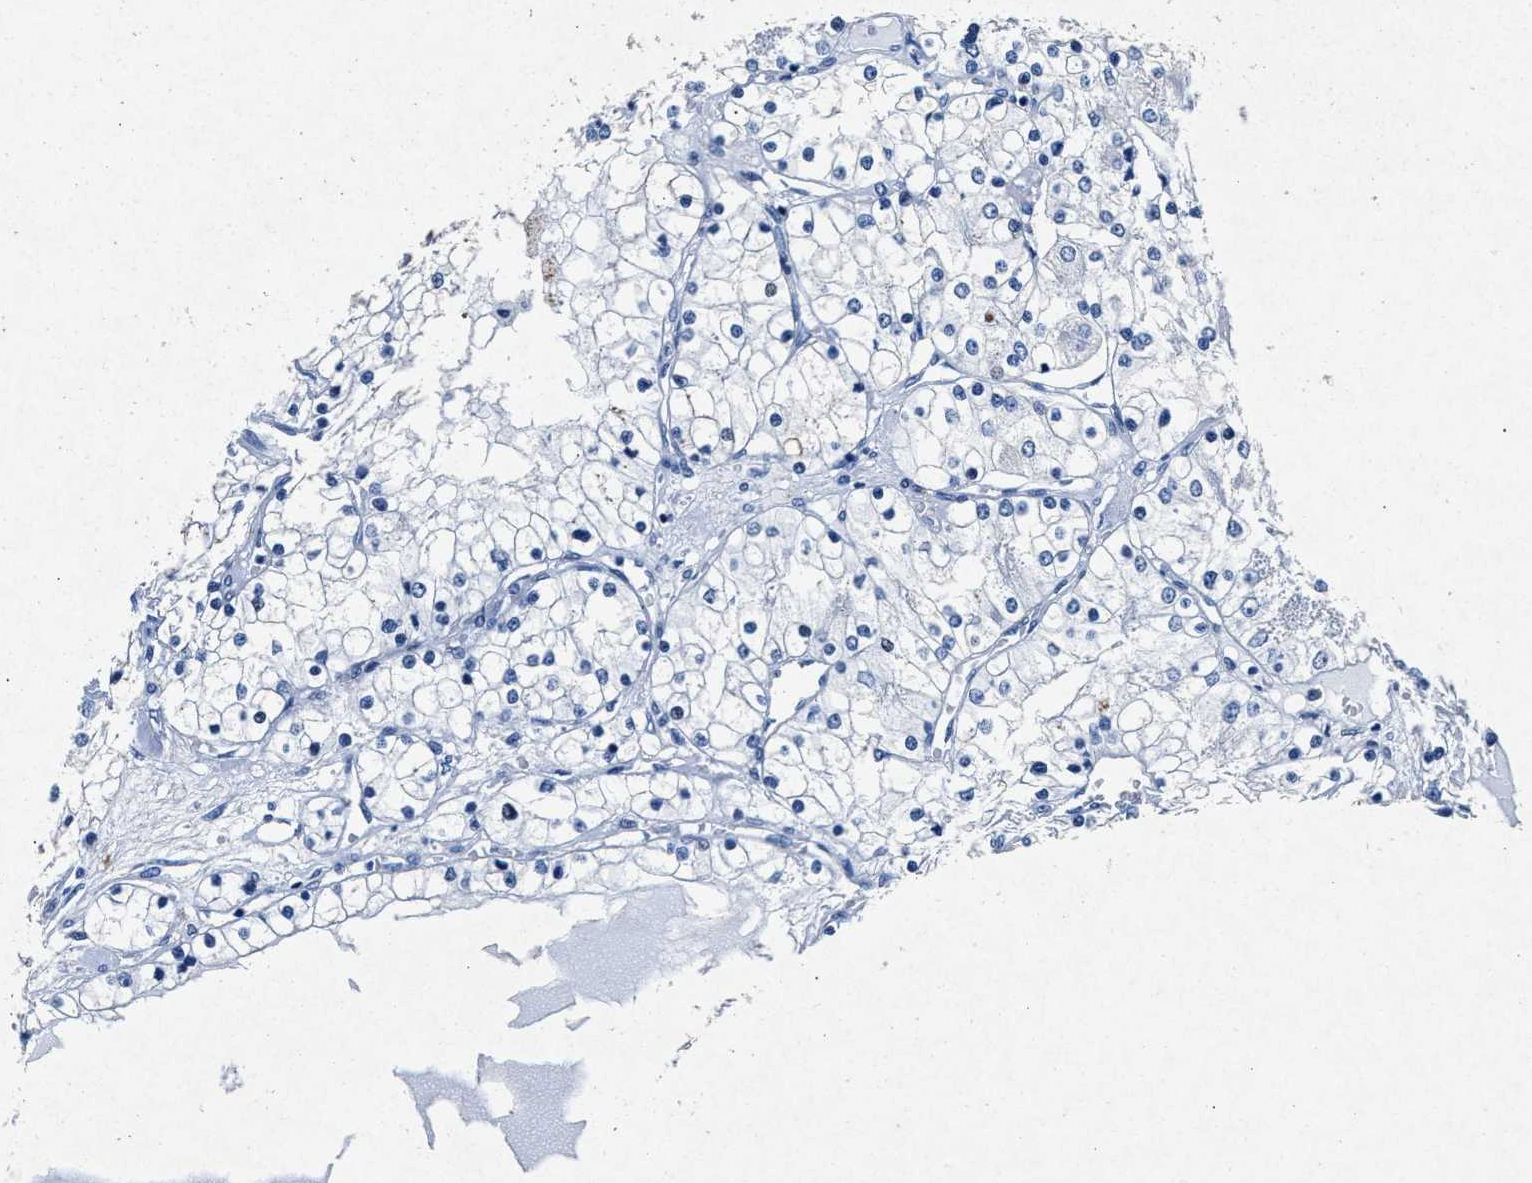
{"staining": {"intensity": "negative", "quantity": "none", "location": "none"}, "tissue": "renal cancer", "cell_type": "Tumor cells", "image_type": "cancer", "snomed": [{"axis": "morphology", "description": "Adenocarcinoma, NOS"}, {"axis": "topography", "description": "Kidney"}], "caption": "IHC of renal cancer displays no positivity in tumor cells. (DAB (3,3'-diaminobenzidine) immunohistochemistry, high magnification).", "gene": "MAP6", "patient": {"sex": "male", "age": 68}}